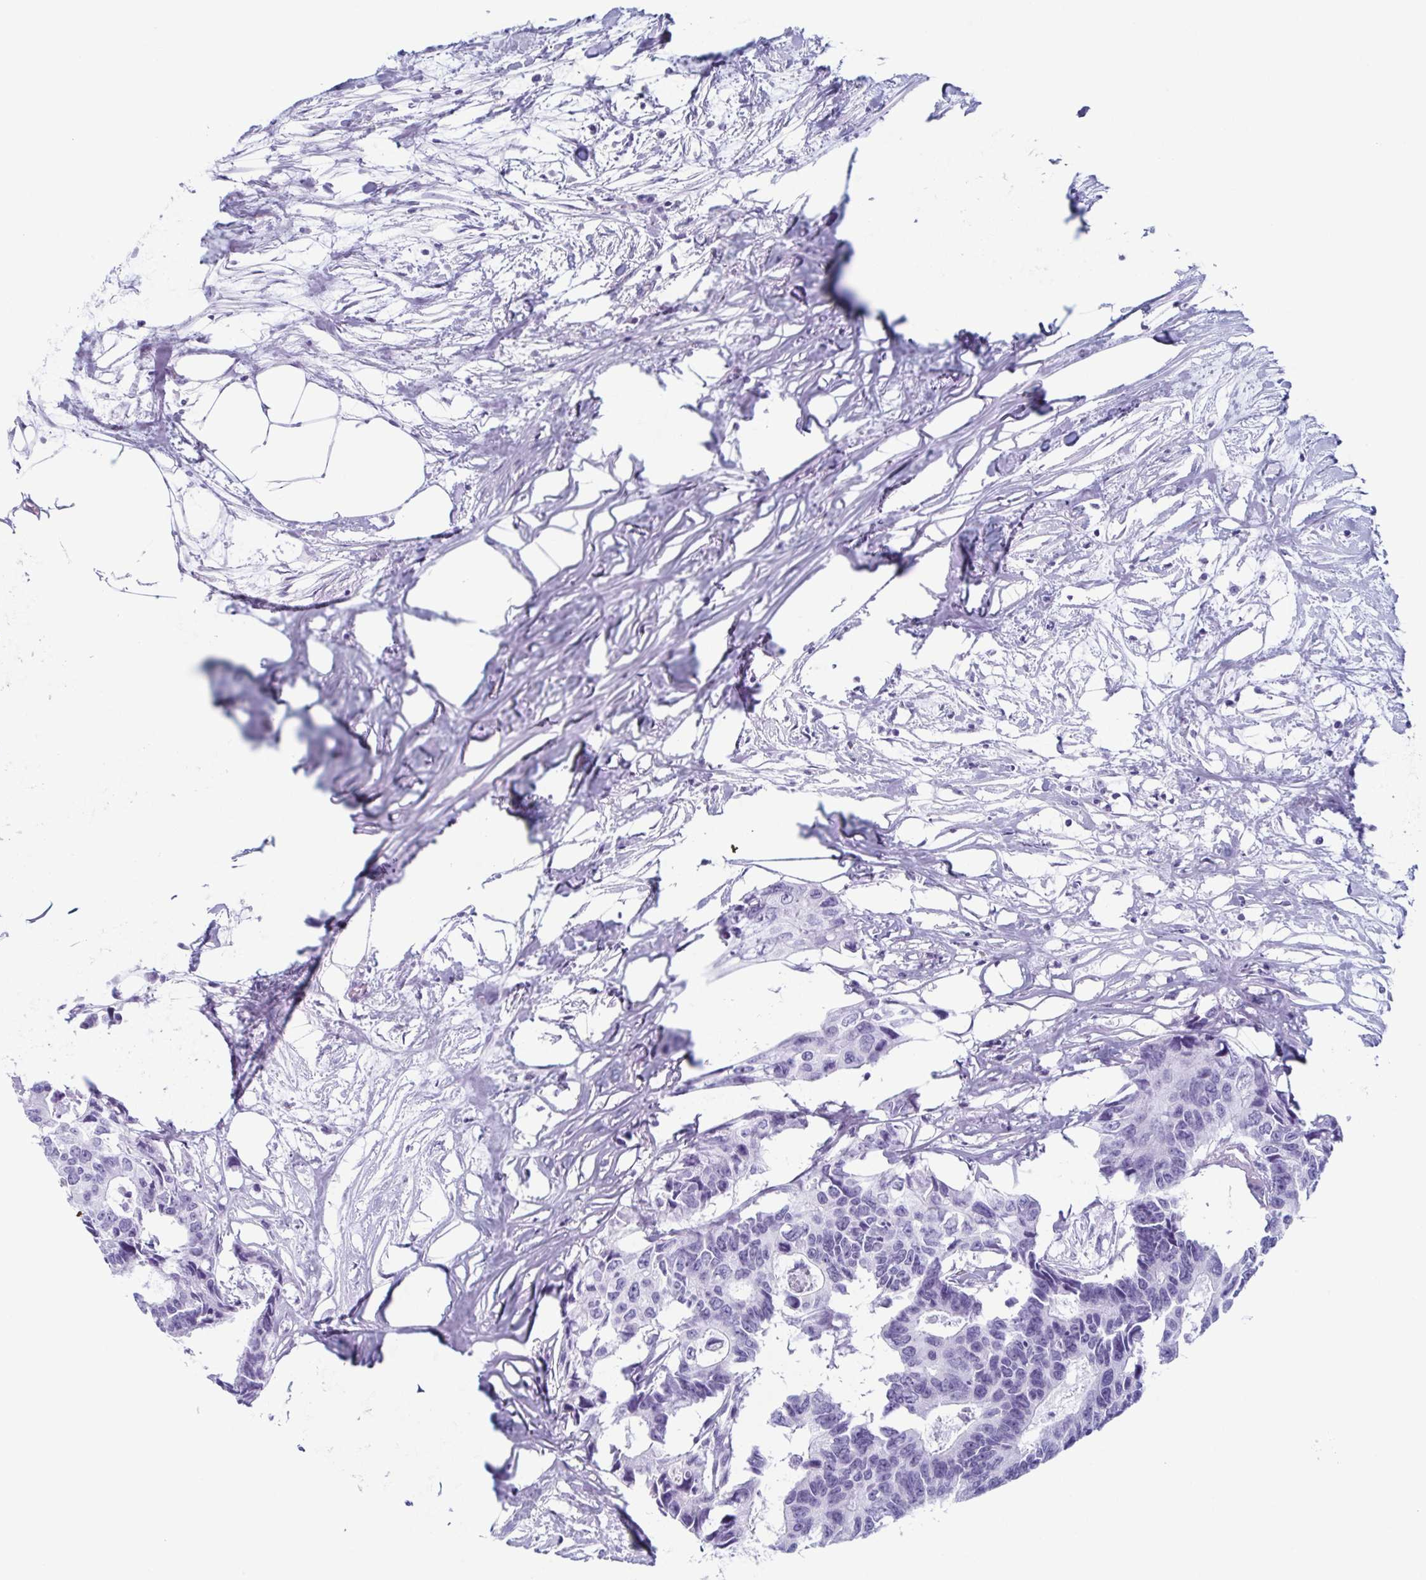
{"staining": {"intensity": "negative", "quantity": "none", "location": "none"}, "tissue": "colorectal cancer", "cell_type": "Tumor cells", "image_type": "cancer", "snomed": [{"axis": "morphology", "description": "Adenocarcinoma, NOS"}, {"axis": "topography", "description": "Rectum"}], "caption": "Micrograph shows no significant protein positivity in tumor cells of colorectal cancer (adenocarcinoma).", "gene": "ENKUR", "patient": {"sex": "male", "age": 57}}